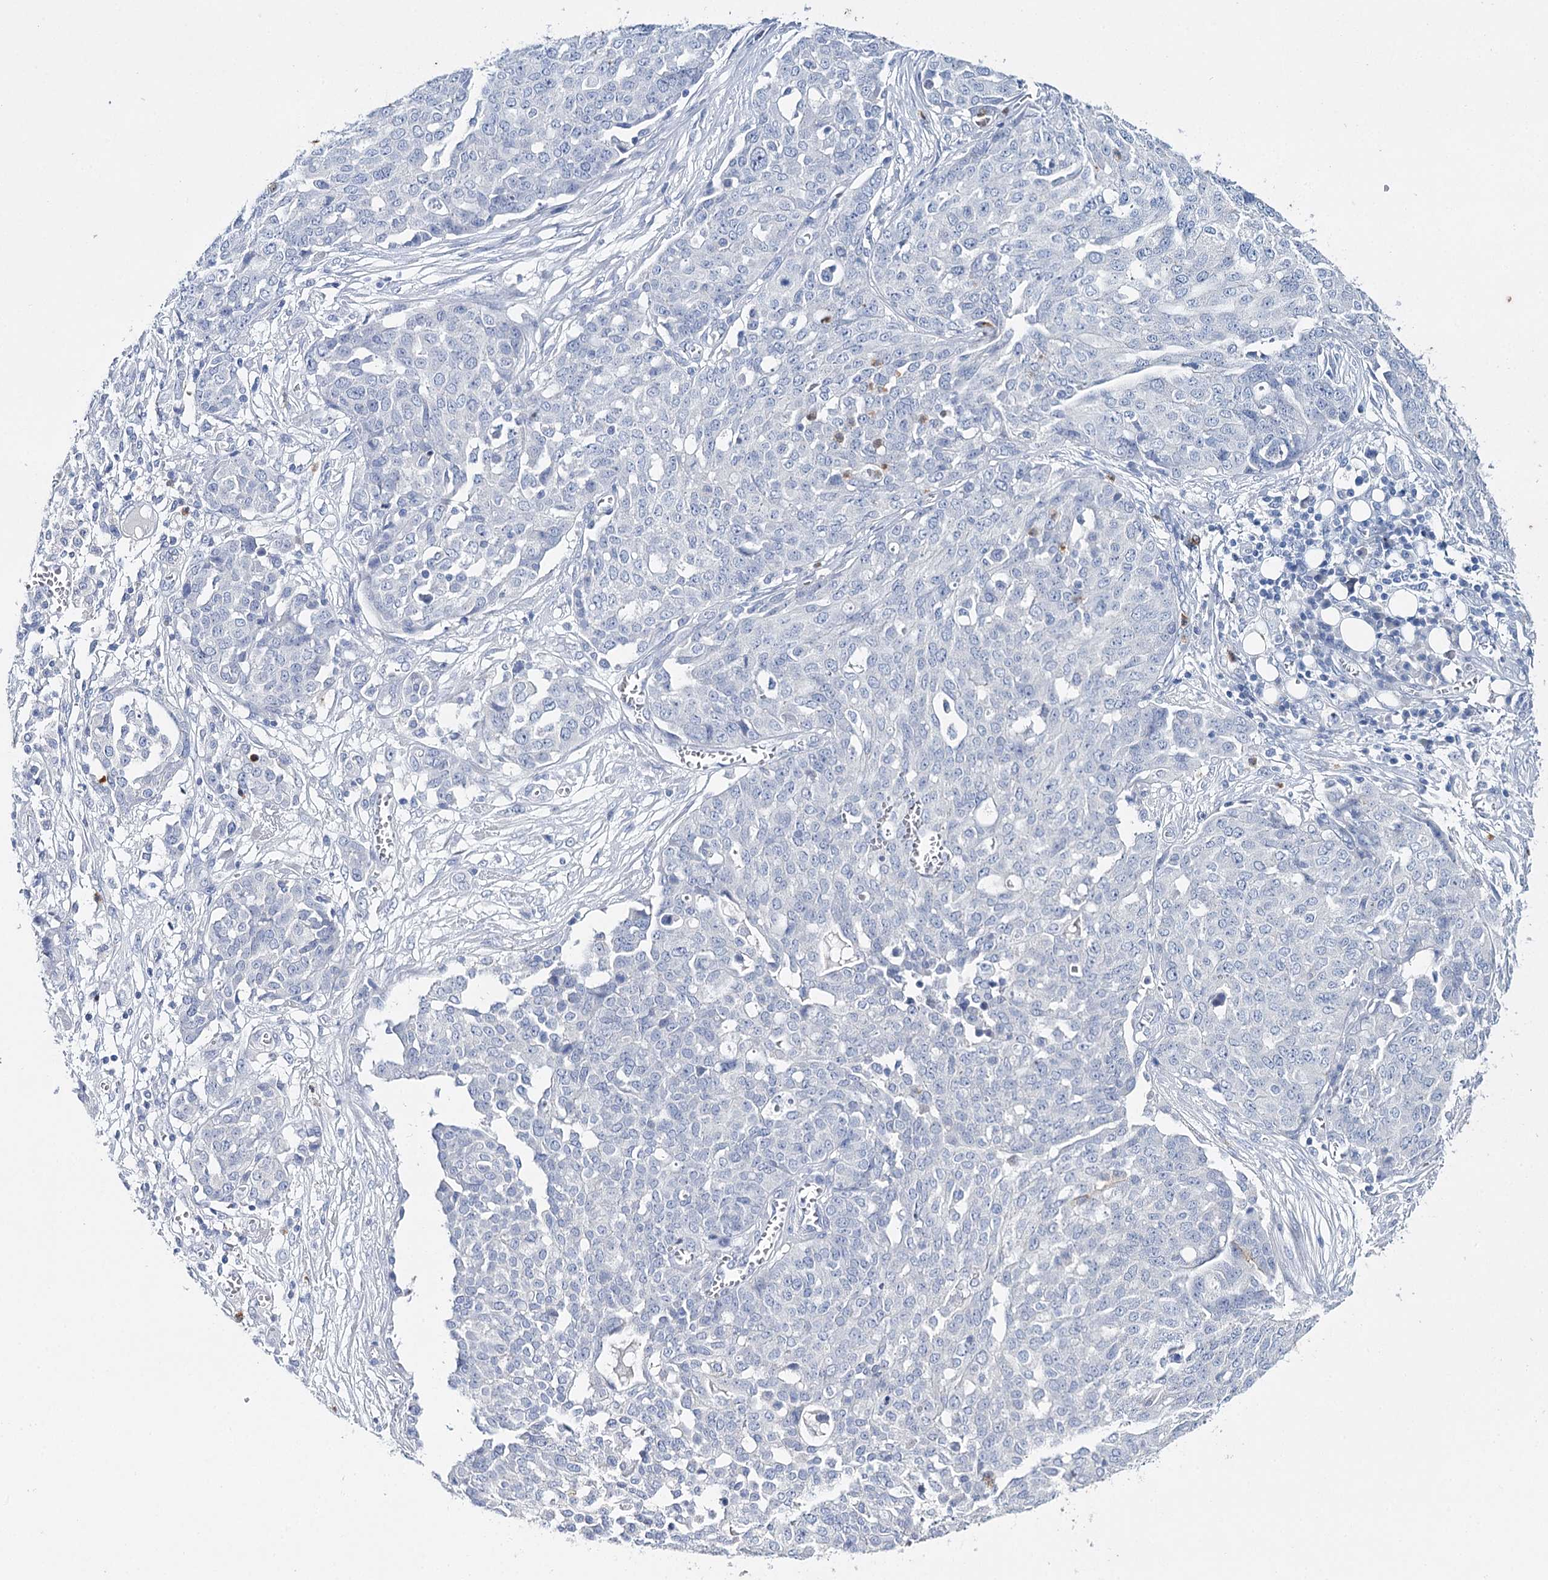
{"staining": {"intensity": "negative", "quantity": "none", "location": "none"}, "tissue": "ovarian cancer", "cell_type": "Tumor cells", "image_type": "cancer", "snomed": [{"axis": "morphology", "description": "Cystadenocarcinoma, serous, NOS"}, {"axis": "topography", "description": "Soft tissue"}, {"axis": "topography", "description": "Ovary"}], "caption": "Micrograph shows no significant protein expression in tumor cells of ovarian cancer (serous cystadenocarcinoma).", "gene": "CEACAM8", "patient": {"sex": "female", "age": 57}}